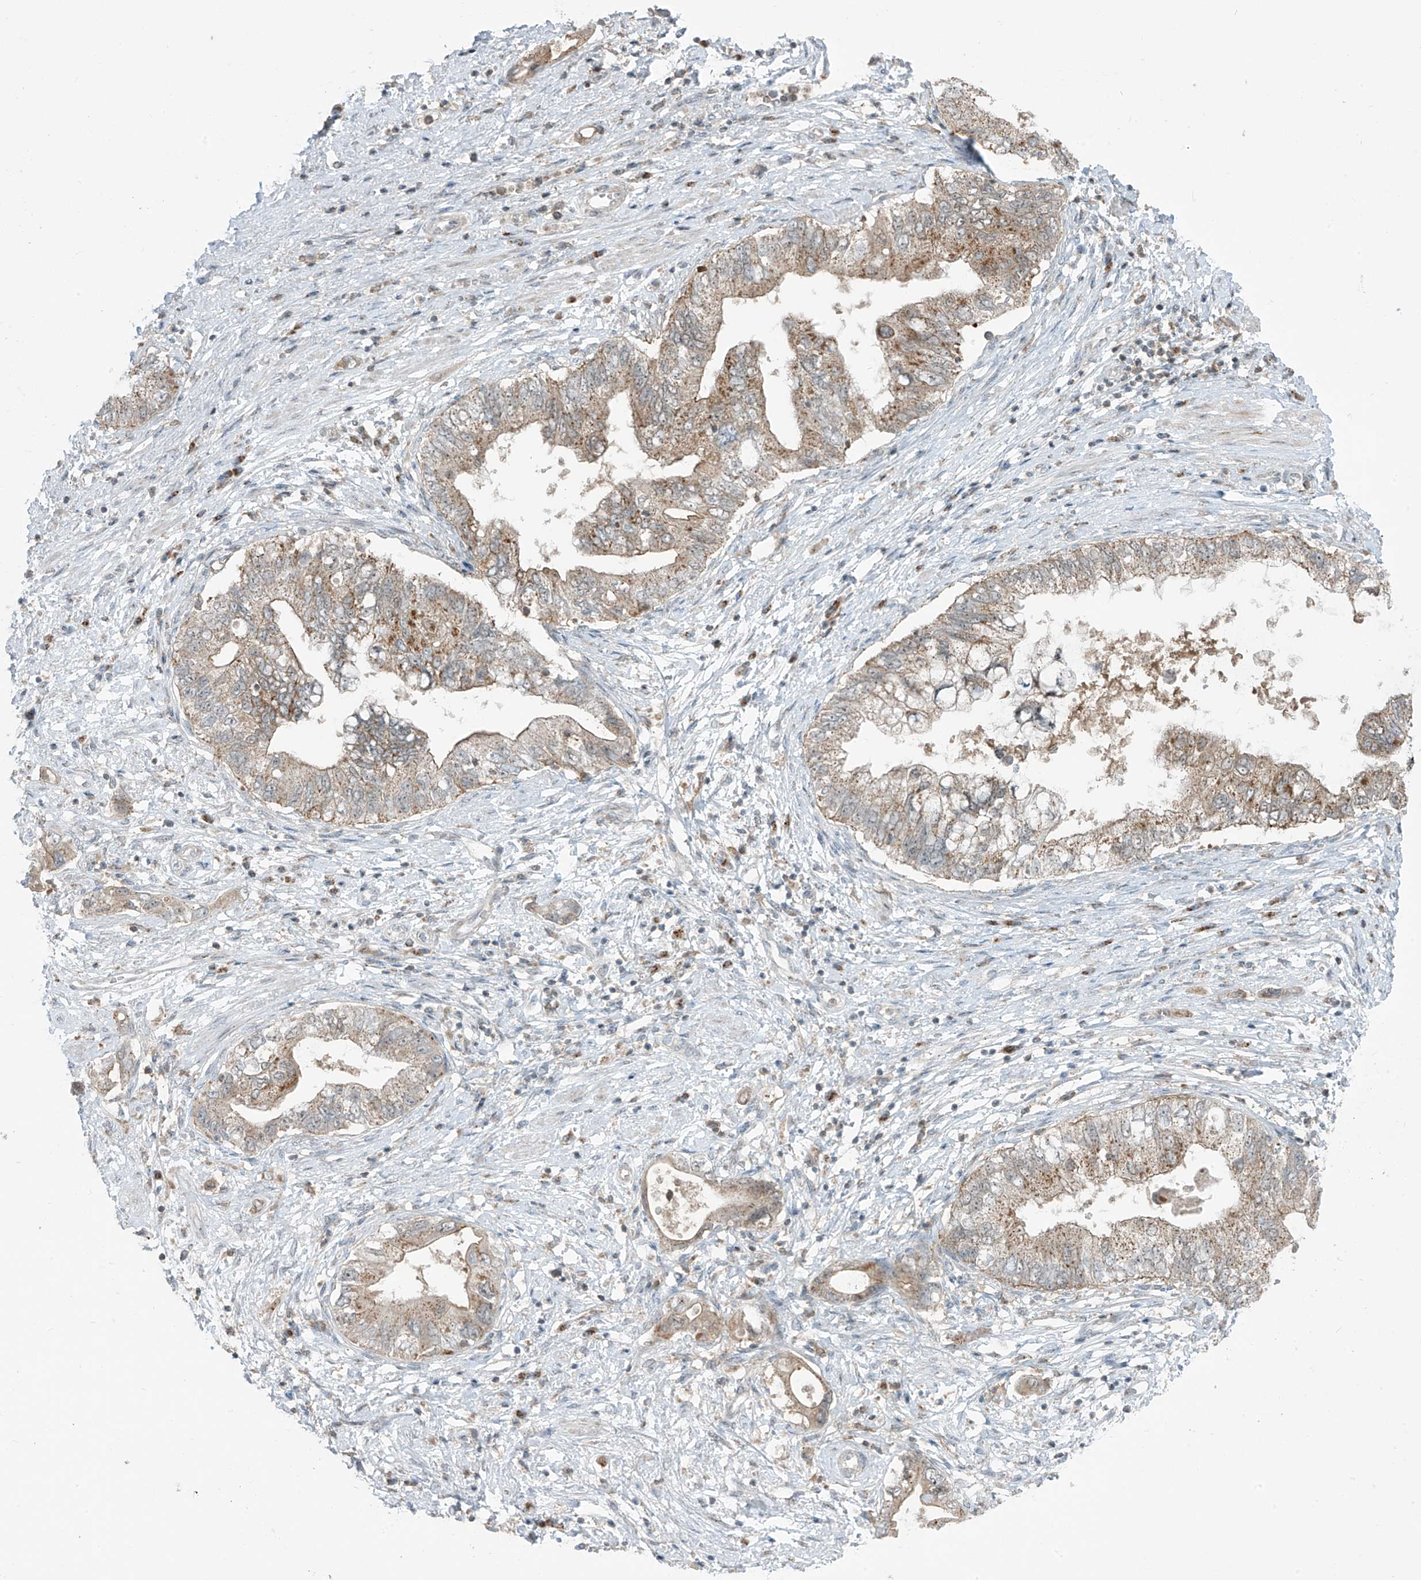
{"staining": {"intensity": "moderate", "quantity": "25%-75%", "location": "cytoplasmic/membranous"}, "tissue": "pancreatic cancer", "cell_type": "Tumor cells", "image_type": "cancer", "snomed": [{"axis": "morphology", "description": "Adenocarcinoma, NOS"}, {"axis": "topography", "description": "Pancreas"}], "caption": "A brown stain shows moderate cytoplasmic/membranous positivity of a protein in human adenocarcinoma (pancreatic) tumor cells.", "gene": "PARVG", "patient": {"sex": "female", "age": 73}}